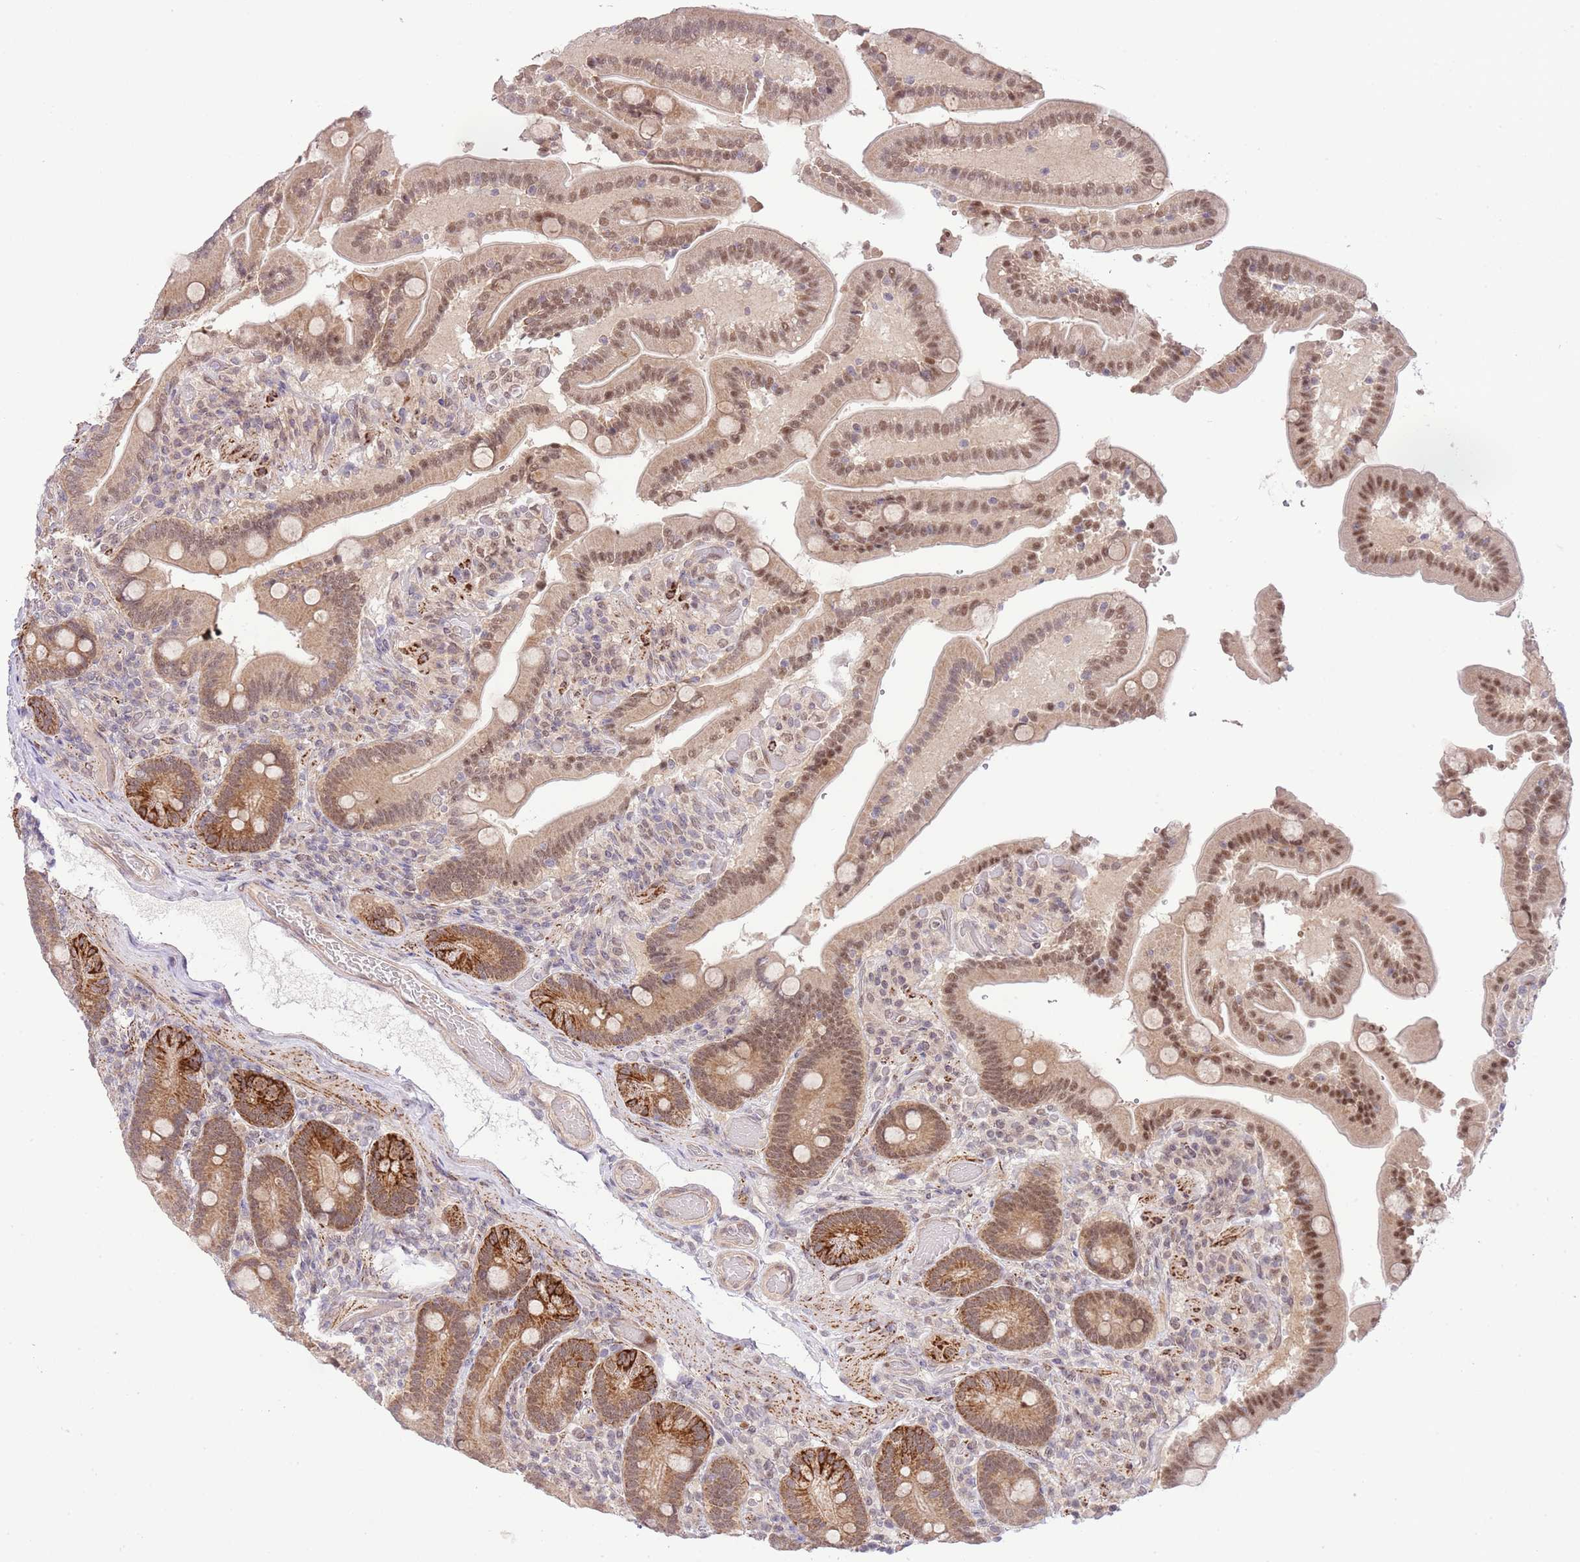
{"staining": {"intensity": "strong", "quantity": "<25%", "location": "cytoplasmic/membranous,nuclear"}, "tissue": "duodenum", "cell_type": "Glandular cells", "image_type": "normal", "snomed": [{"axis": "morphology", "description": "Normal tissue, NOS"}, {"axis": "topography", "description": "Duodenum"}], "caption": "High-magnification brightfield microscopy of unremarkable duodenum stained with DAB (3,3'-diaminobenzidine) (brown) and counterstained with hematoxylin (blue). glandular cells exhibit strong cytoplasmic/membranous,nuclear staining is identified in approximately<25% of cells. Using DAB (3,3'-diaminobenzidine) (brown) and hematoxylin (blue) stains, captured at high magnification using brightfield microscopy.", "gene": "CHD1", "patient": {"sex": "female", "age": 62}}